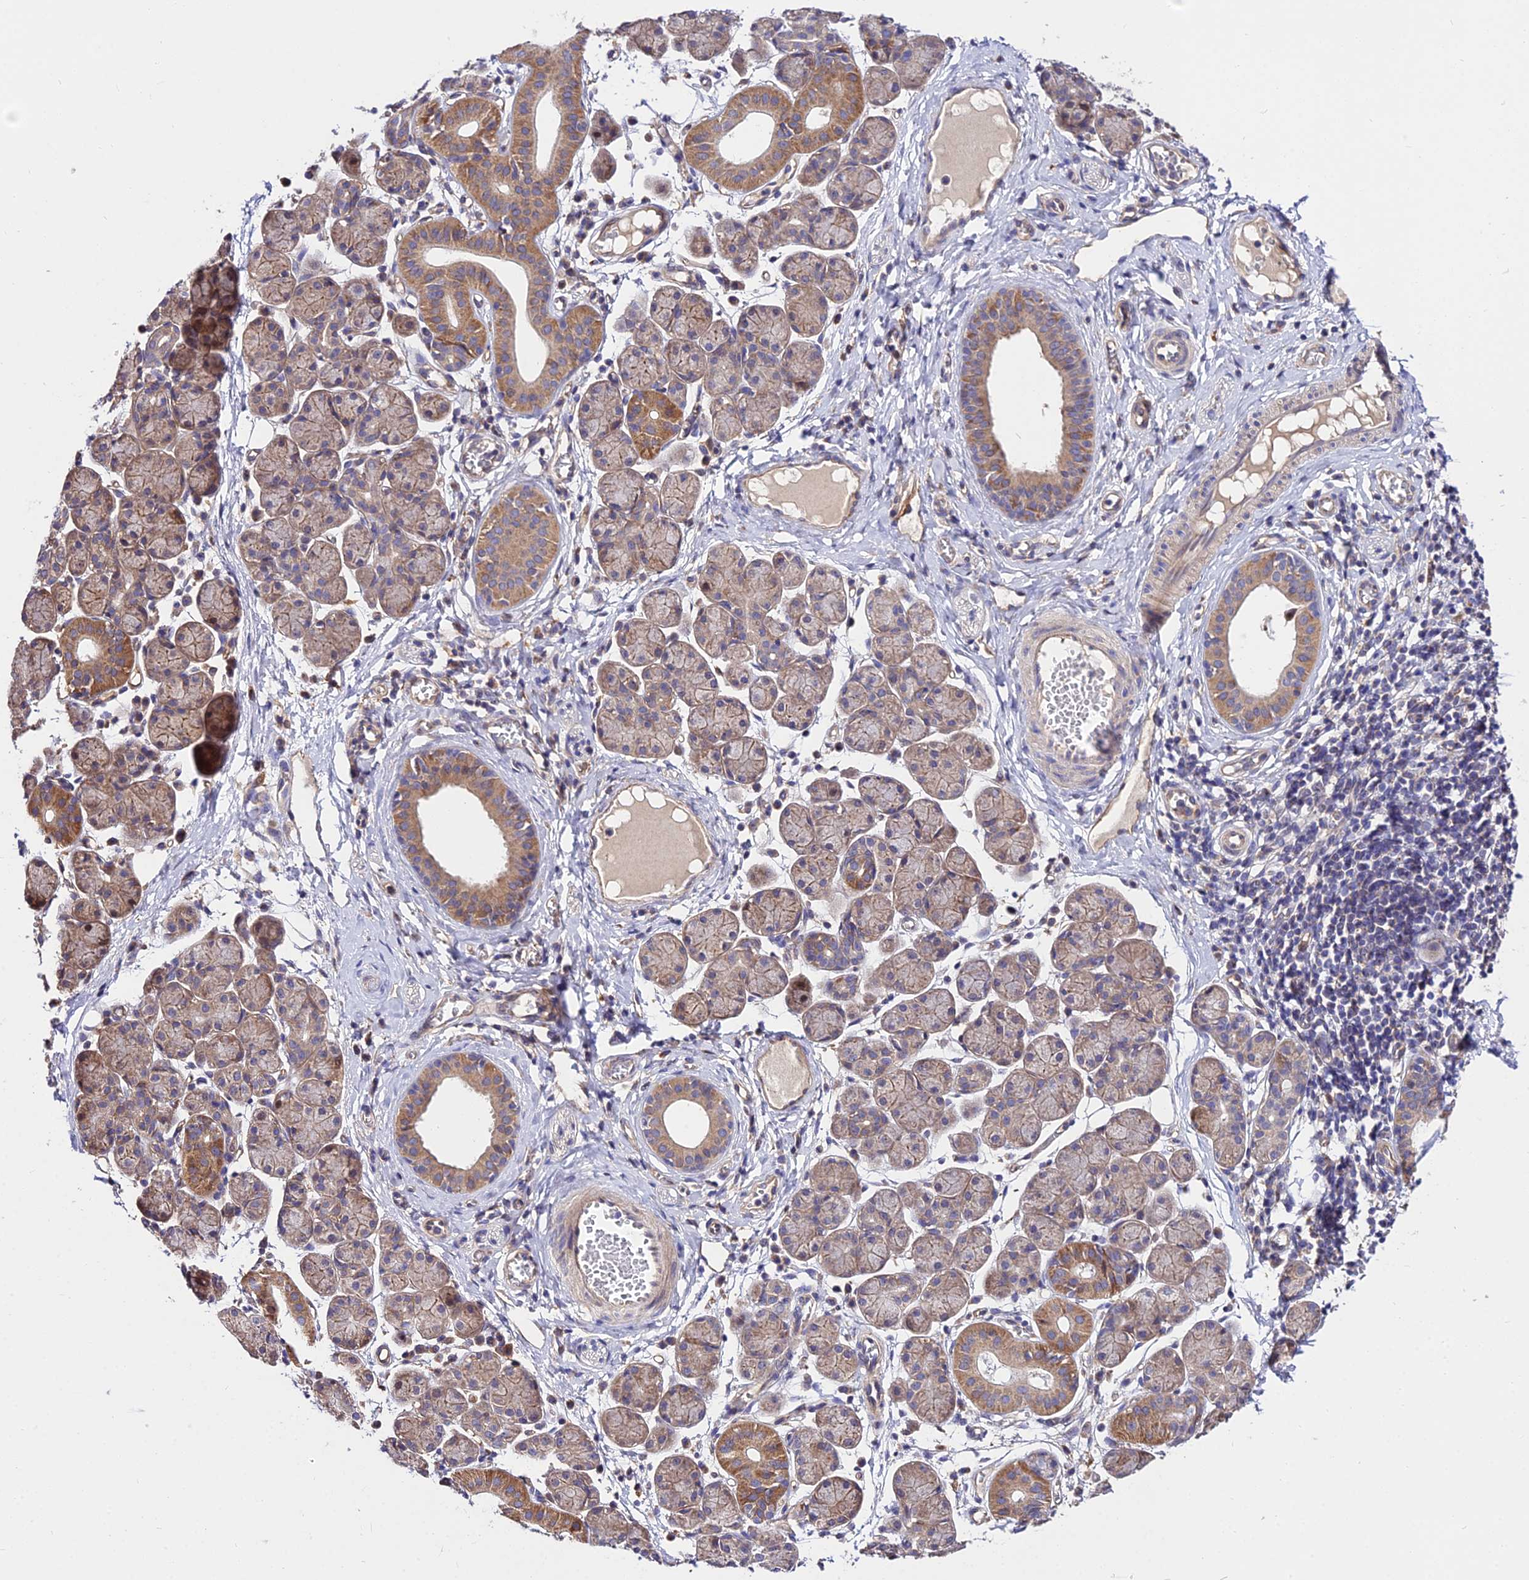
{"staining": {"intensity": "moderate", "quantity": "25%-75%", "location": "cytoplasmic/membranous"}, "tissue": "salivary gland", "cell_type": "Glandular cells", "image_type": "normal", "snomed": [{"axis": "morphology", "description": "Normal tissue, NOS"}, {"axis": "morphology", "description": "Inflammation, NOS"}, {"axis": "topography", "description": "Lymph node"}, {"axis": "topography", "description": "Salivary gland"}], "caption": "Salivary gland stained for a protein (brown) shows moderate cytoplasmic/membranous positive expression in about 25%-75% of glandular cells.", "gene": "CDC37L1", "patient": {"sex": "male", "age": 3}}